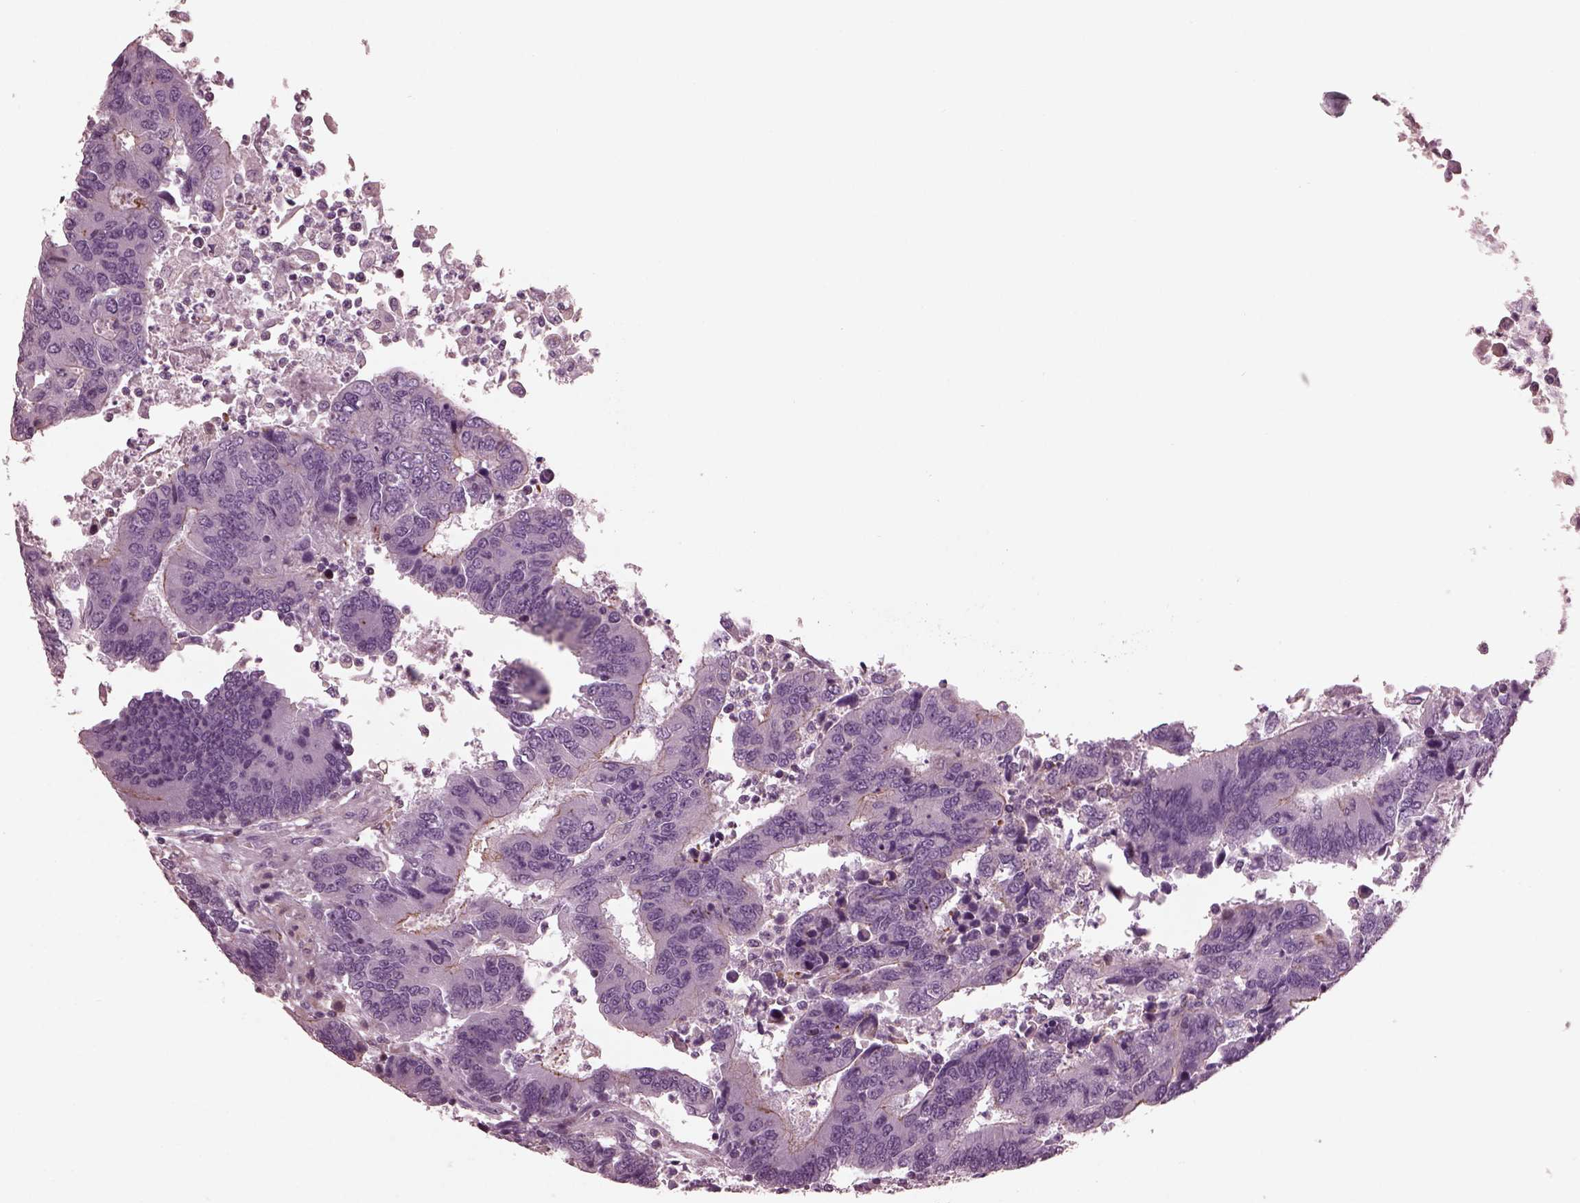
{"staining": {"intensity": "moderate", "quantity": "<25%", "location": "cytoplasmic/membranous"}, "tissue": "colorectal cancer", "cell_type": "Tumor cells", "image_type": "cancer", "snomed": [{"axis": "morphology", "description": "Adenocarcinoma, NOS"}, {"axis": "topography", "description": "Colon"}], "caption": "Immunohistochemical staining of adenocarcinoma (colorectal) demonstrates low levels of moderate cytoplasmic/membranous positivity in approximately <25% of tumor cells. Immunohistochemistry stains the protein in brown and the nuclei are stained blue.", "gene": "GDF11", "patient": {"sex": "female", "age": 67}}